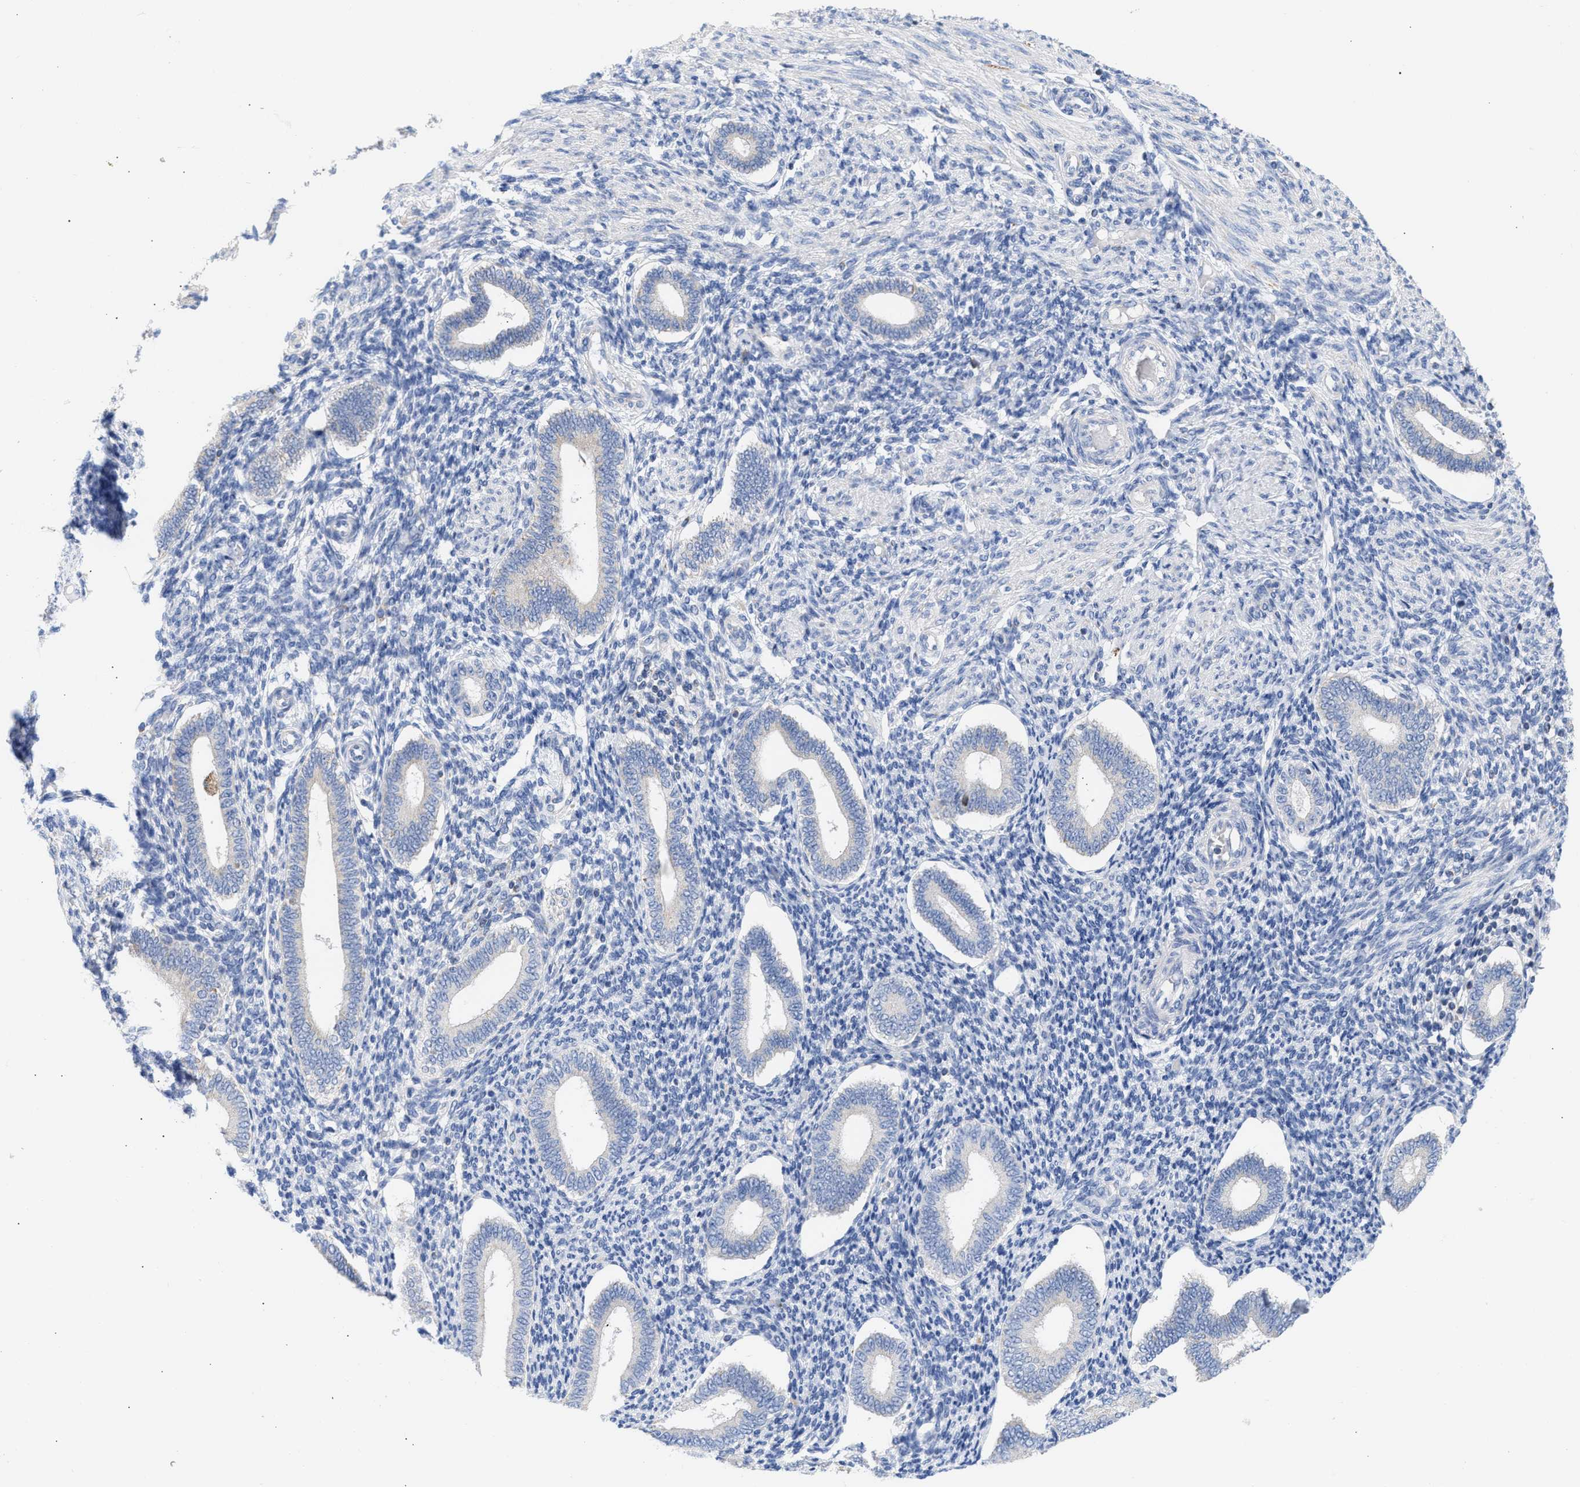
{"staining": {"intensity": "negative", "quantity": "none", "location": "none"}, "tissue": "endometrium", "cell_type": "Cells in endometrial stroma", "image_type": "normal", "snomed": [{"axis": "morphology", "description": "Normal tissue, NOS"}, {"axis": "topography", "description": "Endometrium"}], "caption": "Protein analysis of benign endometrium demonstrates no significant staining in cells in endometrial stroma. The staining was performed using DAB to visualize the protein expression in brown, while the nuclei were stained in blue with hematoxylin (Magnification: 20x).", "gene": "ACOT13", "patient": {"sex": "female", "age": 42}}